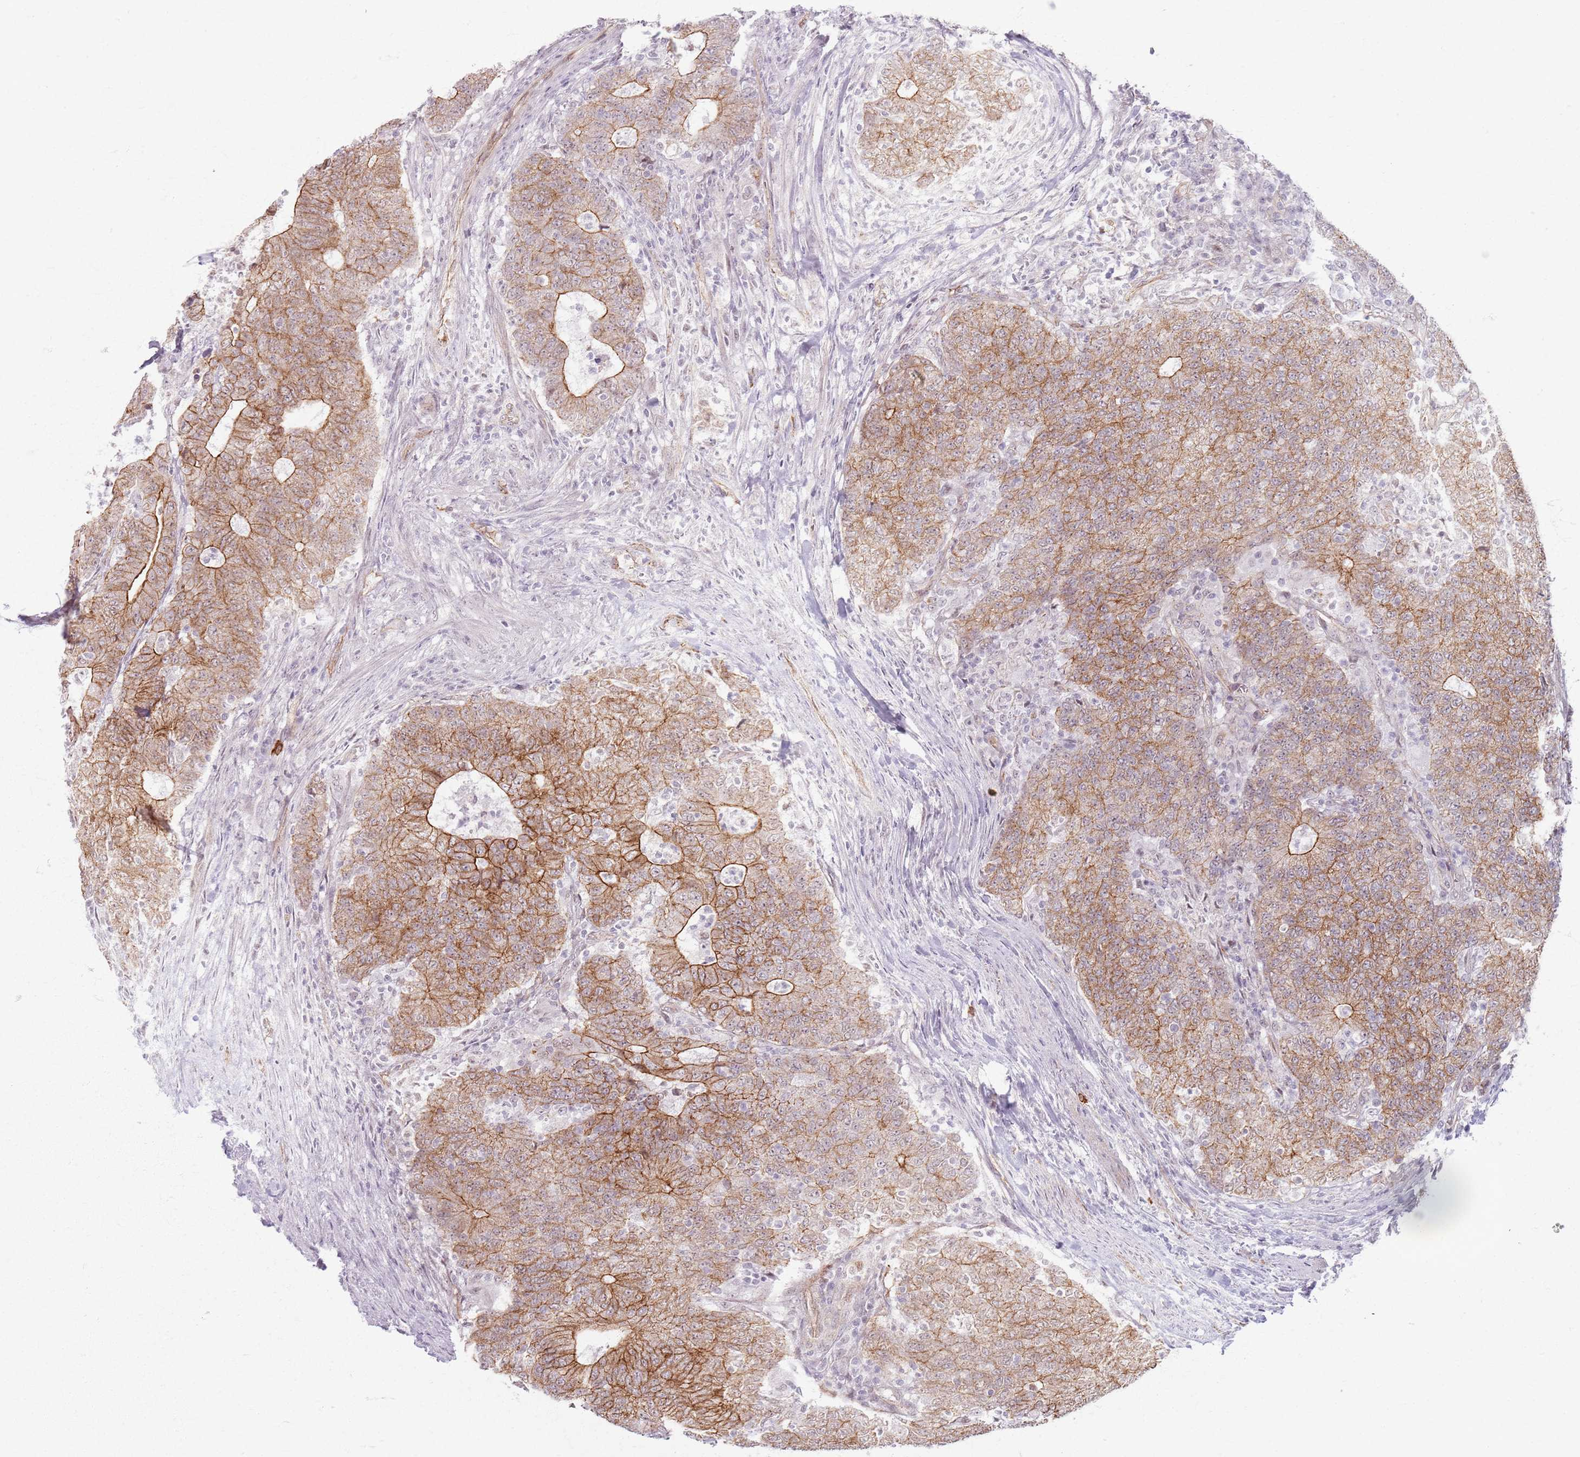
{"staining": {"intensity": "moderate", "quantity": ">75%", "location": "cytoplasmic/membranous"}, "tissue": "colorectal cancer", "cell_type": "Tumor cells", "image_type": "cancer", "snomed": [{"axis": "morphology", "description": "Adenocarcinoma, NOS"}, {"axis": "topography", "description": "Colon"}], "caption": "A high-resolution histopathology image shows immunohistochemistry staining of colorectal cancer (adenocarcinoma), which shows moderate cytoplasmic/membranous positivity in approximately >75% of tumor cells.", "gene": "KCNA5", "patient": {"sex": "female", "age": 75}}